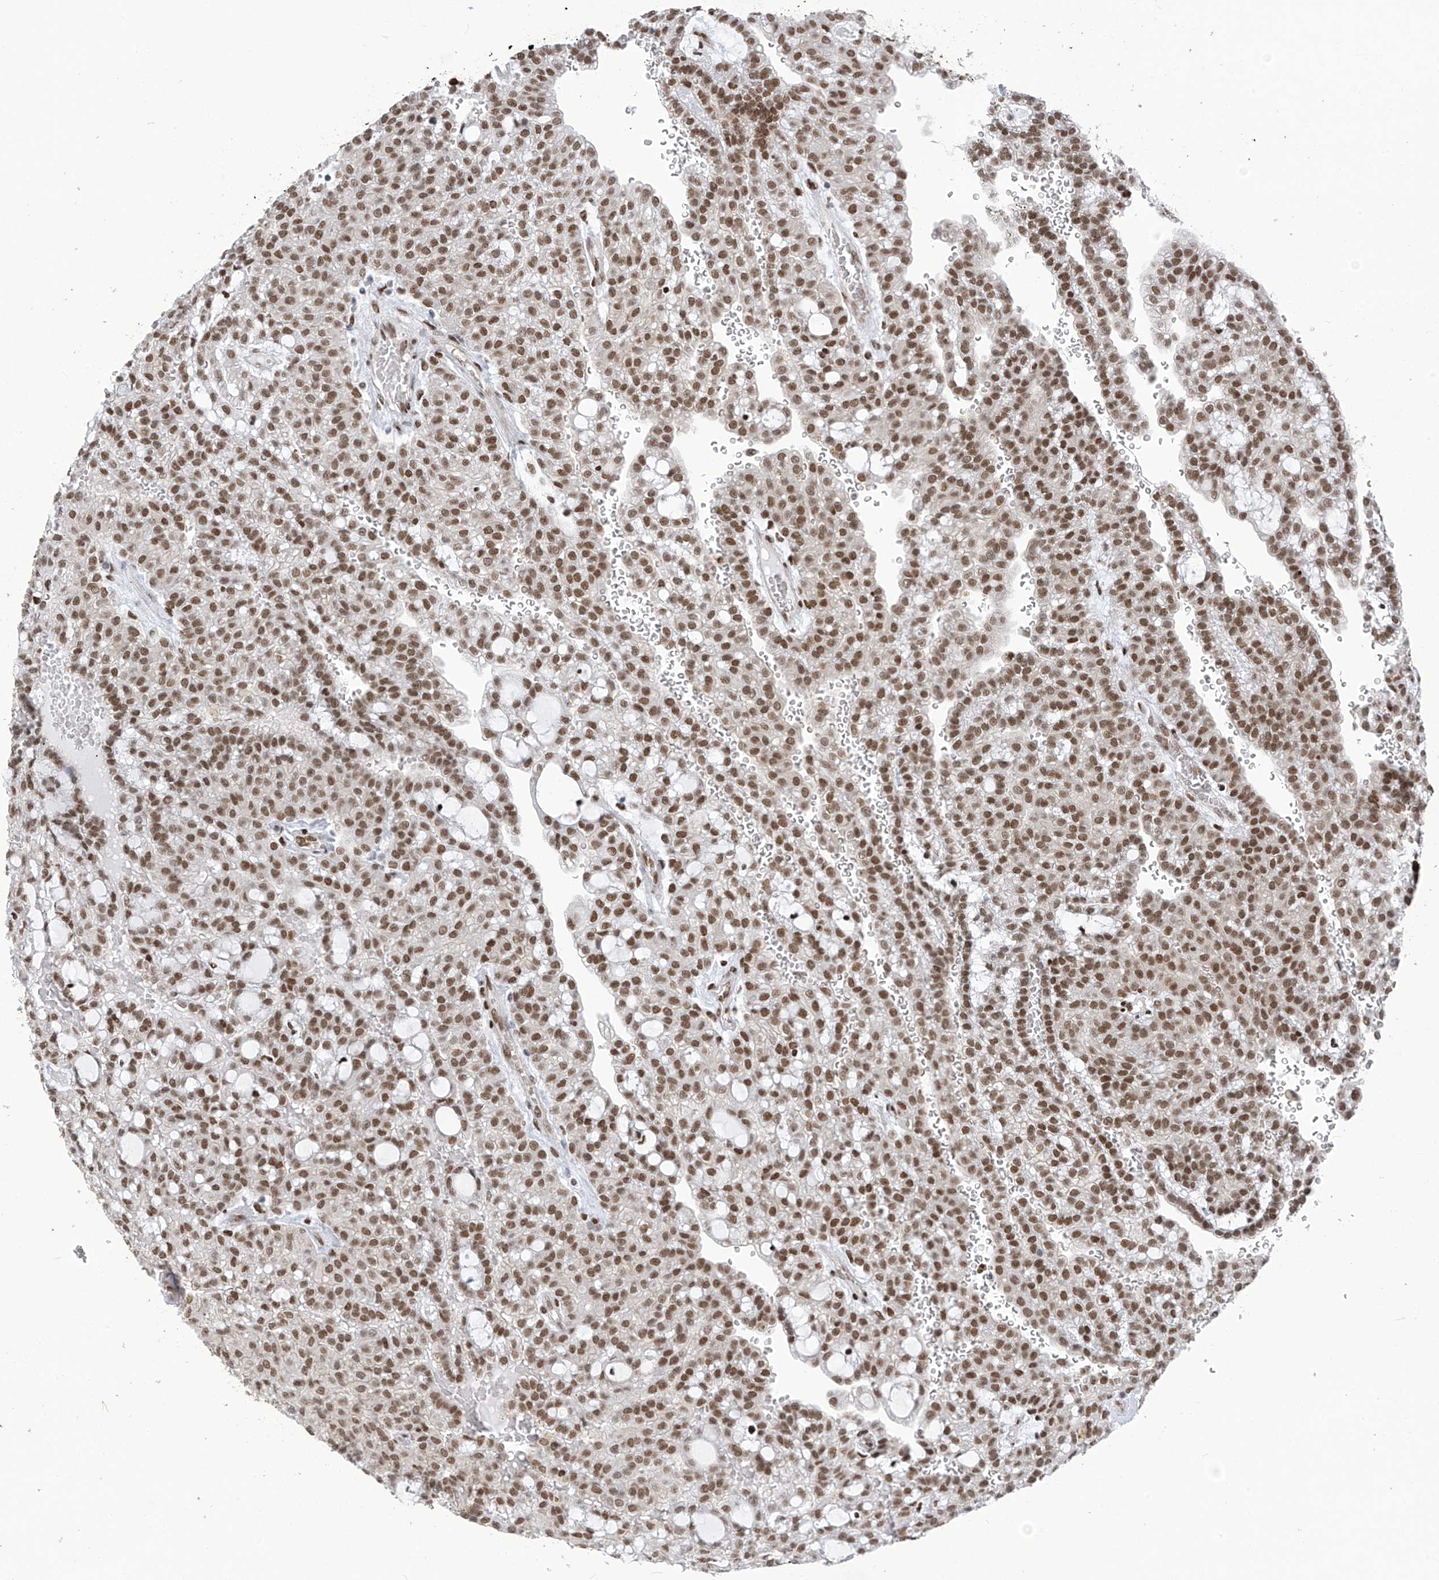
{"staining": {"intensity": "moderate", "quantity": ">75%", "location": "nuclear"}, "tissue": "renal cancer", "cell_type": "Tumor cells", "image_type": "cancer", "snomed": [{"axis": "morphology", "description": "Adenocarcinoma, NOS"}, {"axis": "topography", "description": "Kidney"}], "caption": "Human adenocarcinoma (renal) stained with a protein marker shows moderate staining in tumor cells.", "gene": "KHSRP", "patient": {"sex": "male", "age": 63}}